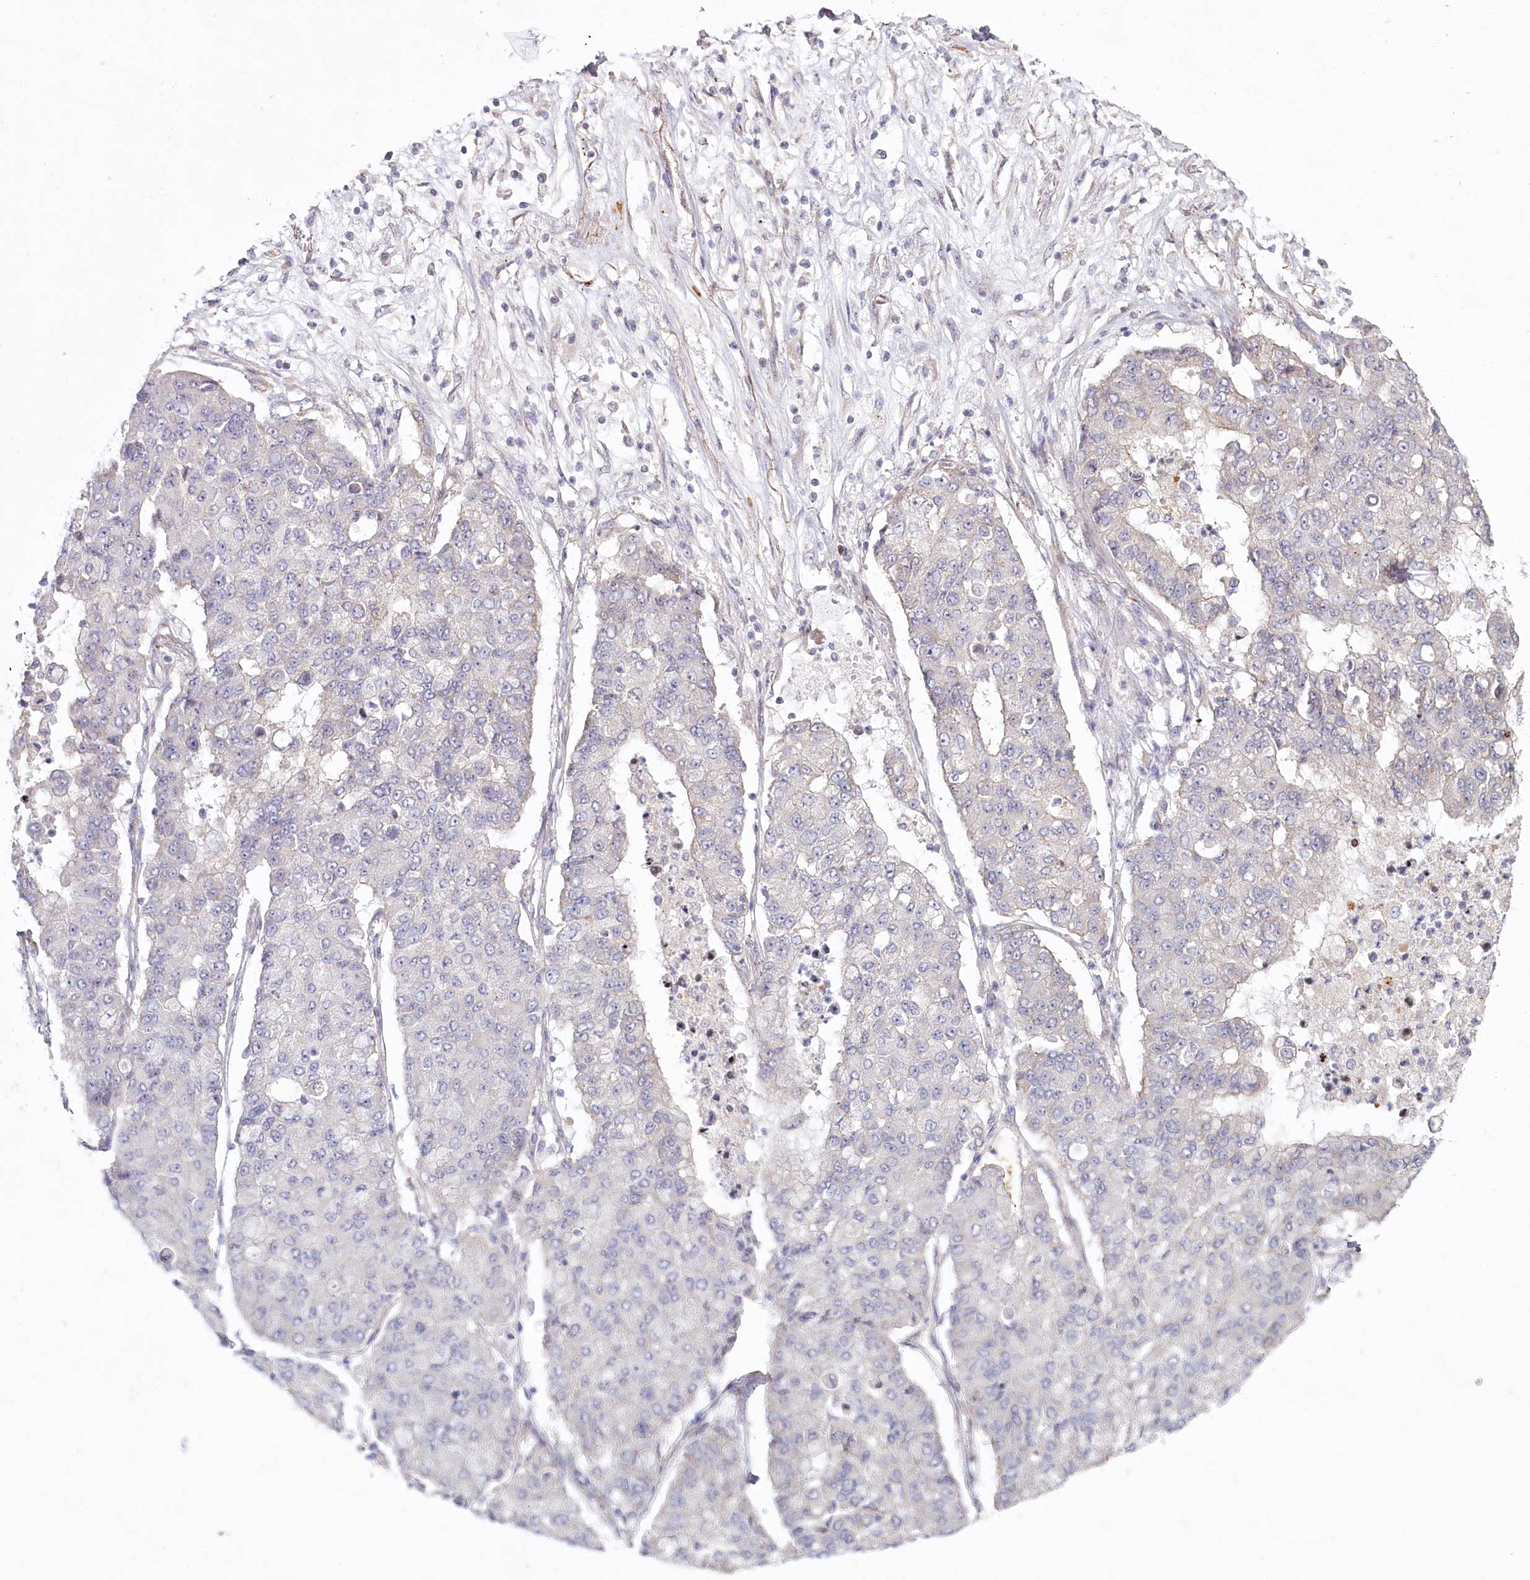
{"staining": {"intensity": "negative", "quantity": "none", "location": "none"}, "tissue": "lung cancer", "cell_type": "Tumor cells", "image_type": "cancer", "snomed": [{"axis": "morphology", "description": "Squamous cell carcinoma, NOS"}, {"axis": "topography", "description": "Lung"}], "caption": "This histopathology image is of squamous cell carcinoma (lung) stained with immunohistochemistry (IHC) to label a protein in brown with the nuclei are counter-stained blue. There is no expression in tumor cells.", "gene": "SPINK13", "patient": {"sex": "male", "age": 74}}